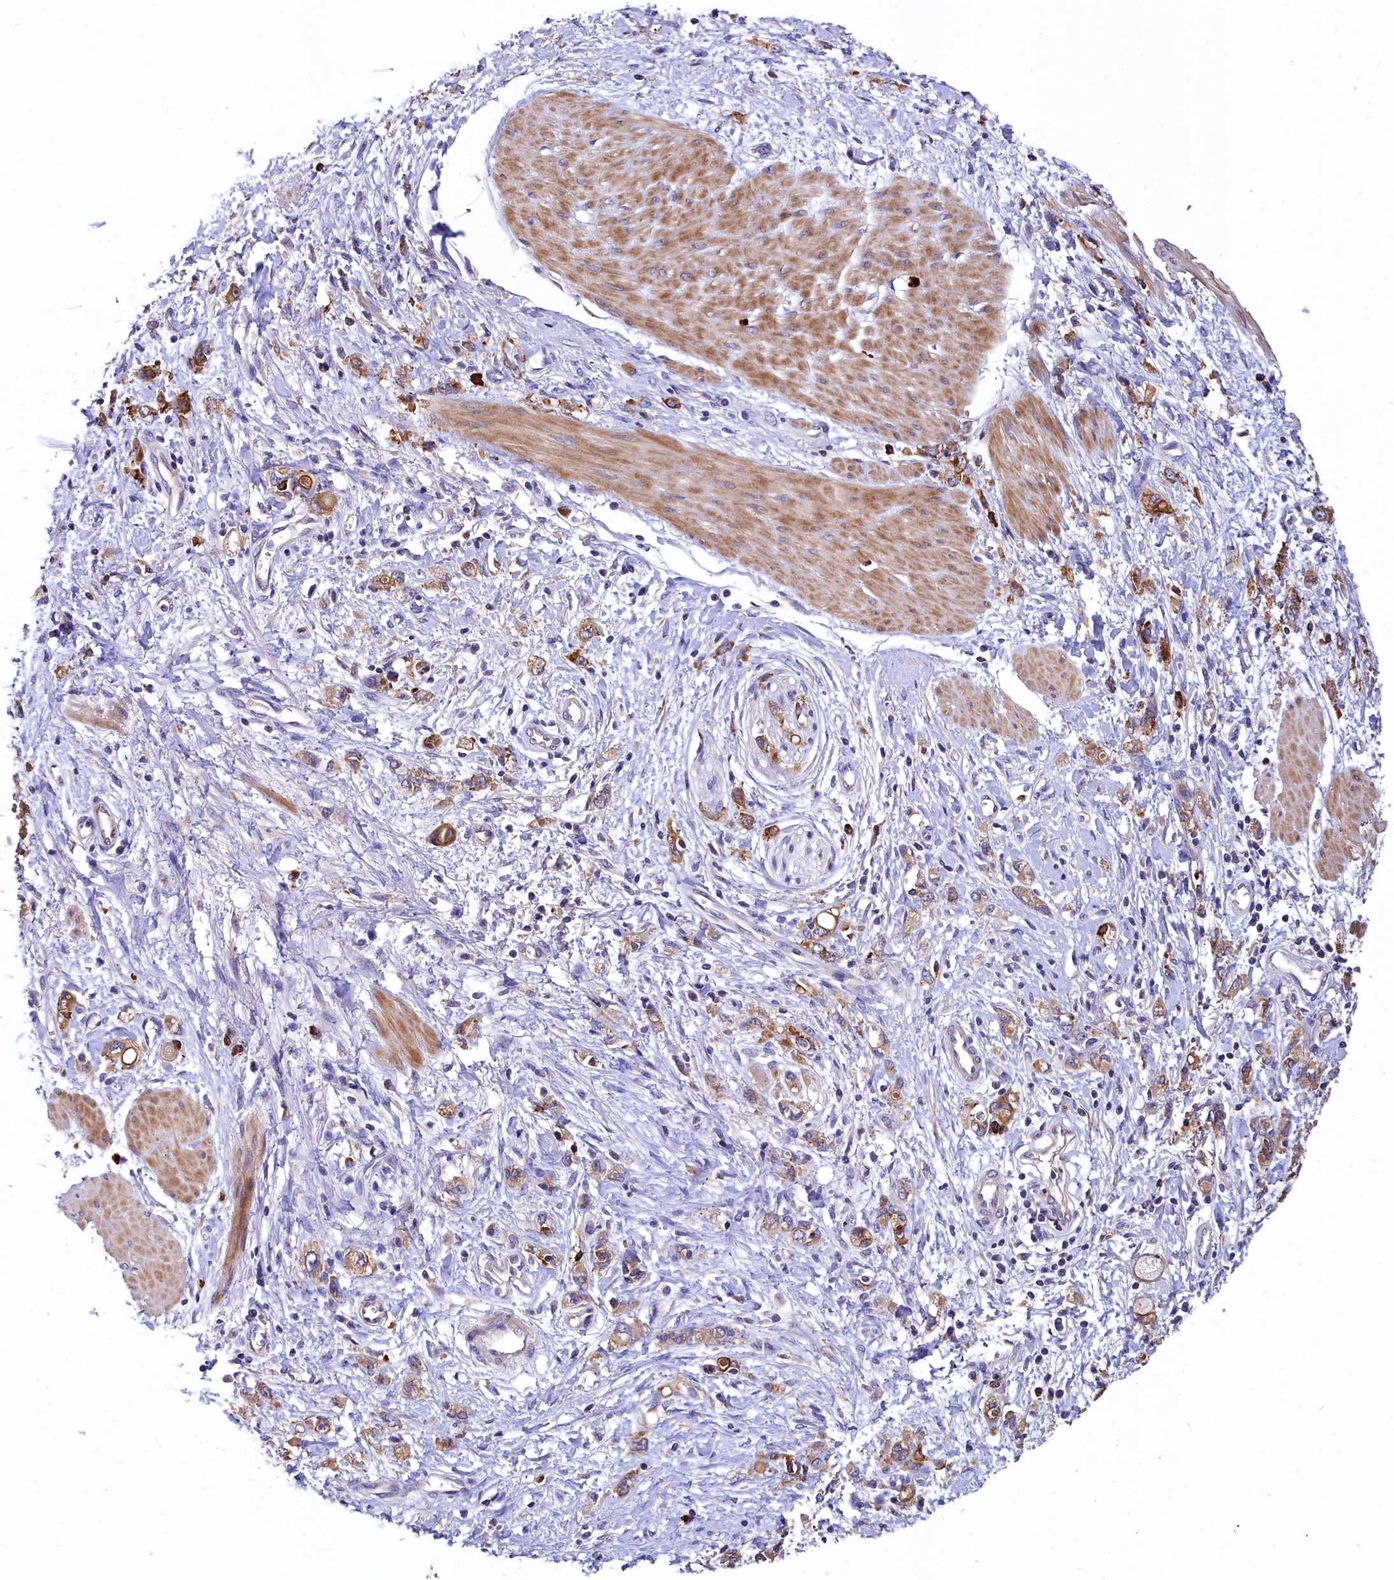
{"staining": {"intensity": "moderate", "quantity": ">75%", "location": "cytoplasmic/membranous"}, "tissue": "stomach cancer", "cell_type": "Tumor cells", "image_type": "cancer", "snomed": [{"axis": "morphology", "description": "Adenocarcinoma, NOS"}, {"axis": "topography", "description": "Stomach"}], "caption": "Adenocarcinoma (stomach) stained for a protein reveals moderate cytoplasmic/membranous positivity in tumor cells. The protein is shown in brown color, while the nuclei are stained blue.", "gene": "EPS8L2", "patient": {"sex": "female", "age": 76}}